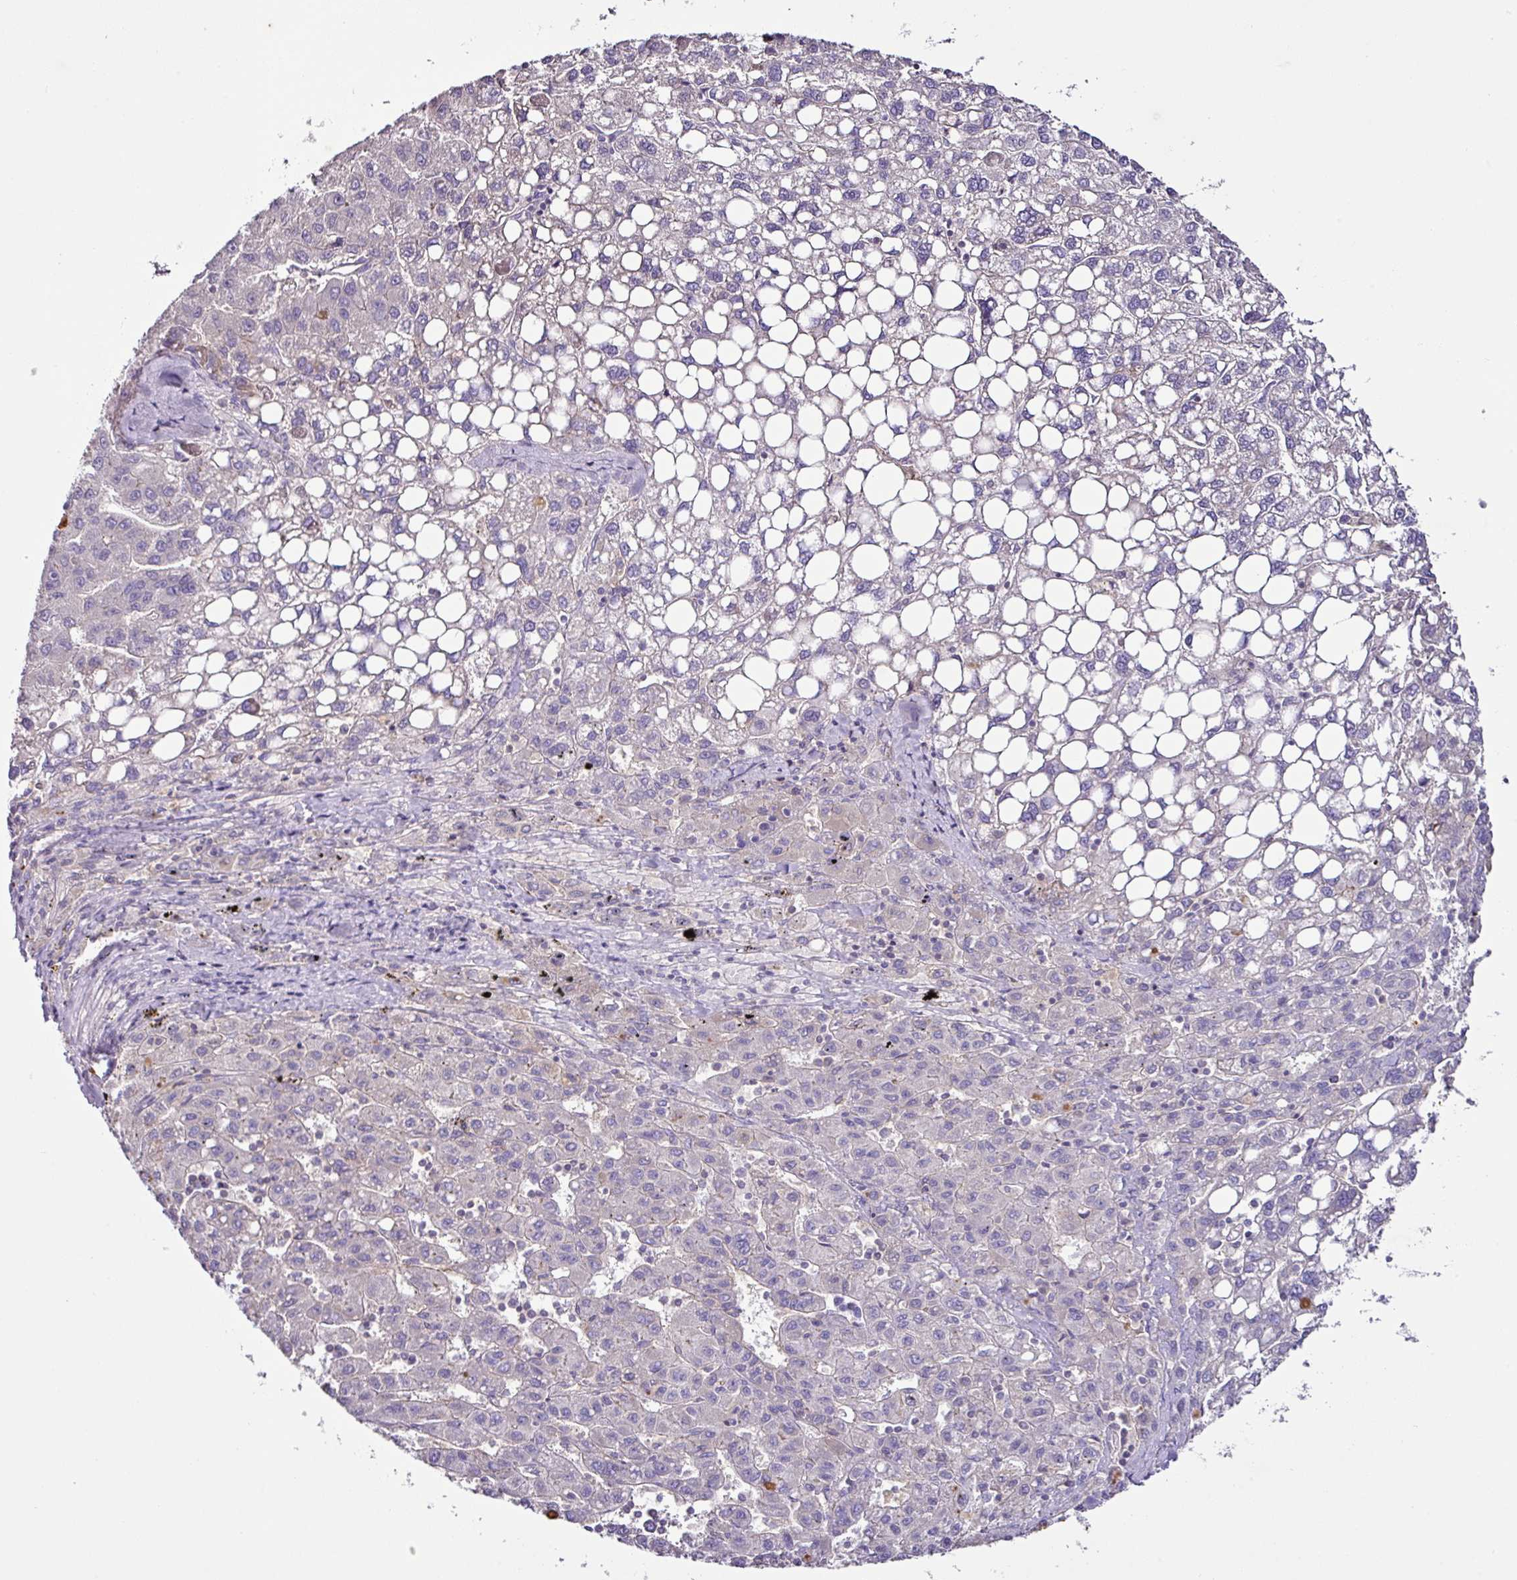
{"staining": {"intensity": "negative", "quantity": "none", "location": "none"}, "tissue": "liver cancer", "cell_type": "Tumor cells", "image_type": "cancer", "snomed": [{"axis": "morphology", "description": "Carcinoma, Hepatocellular, NOS"}, {"axis": "topography", "description": "Liver"}], "caption": "Tumor cells show no significant positivity in liver hepatocellular carcinoma.", "gene": "AGR3", "patient": {"sex": "female", "age": 82}}